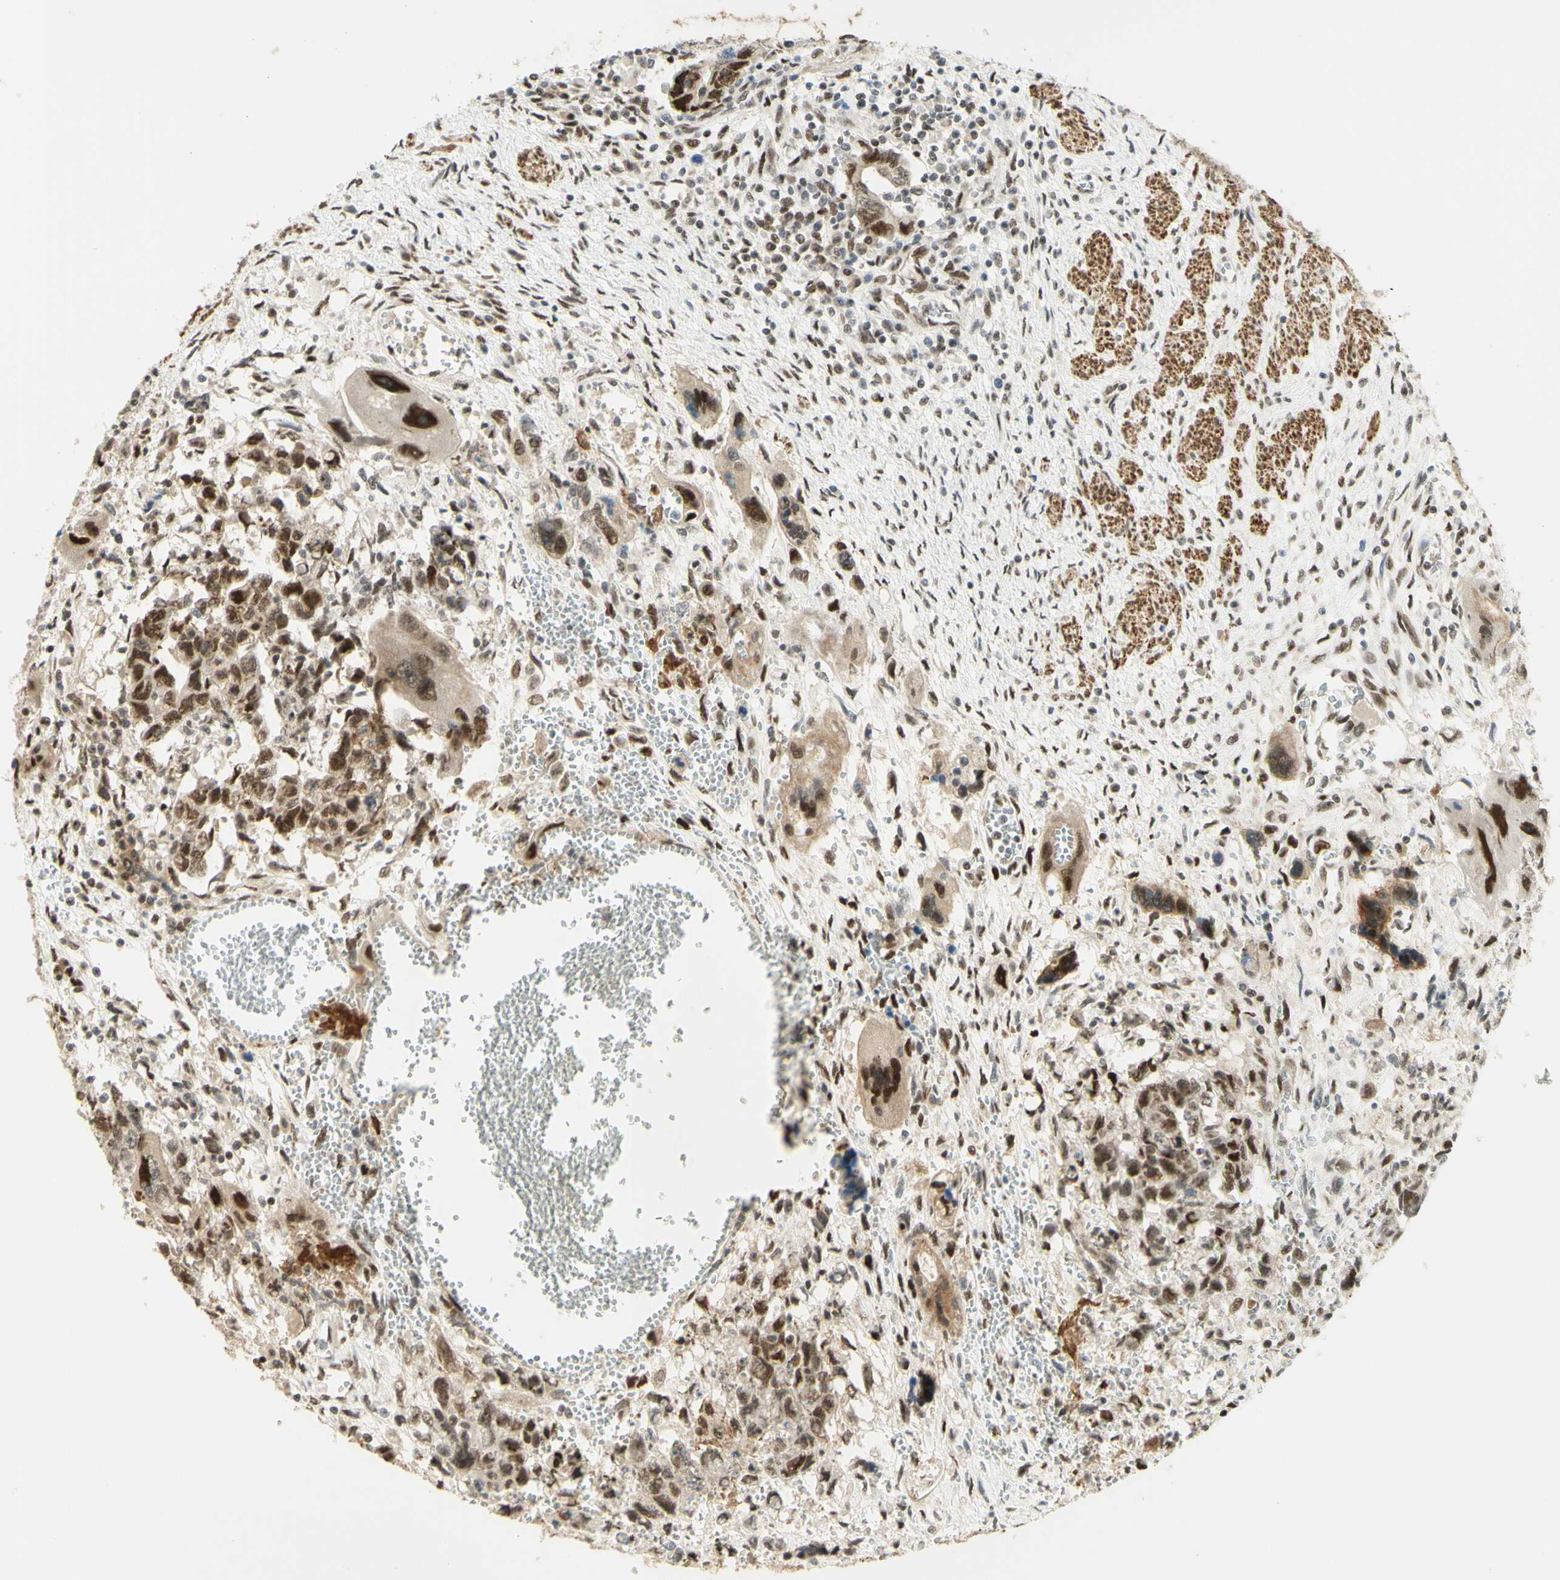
{"staining": {"intensity": "moderate", "quantity": ">75%", "location": "nuclear"}, "tissue": "testis cancer", "cell_type": "Tumor cells", "image_type": "cancer", "snomed": [{"axis": "morphology", "description": "Carcinoma, Embryonal, NOS"}, {"axis": "topography", "description": "Testis"}], "caption": "Immunohistochemistry photomicrograph of neoplastic tissue: testis embryonal carcinoma stained using IHC exhibits medium levels of moderate protein expression localized specifically in the nuclear of tumor cells, appearing as a nuclear brown color.", "gene": "DDX1", "patient": {"sex": "male", "age": 28}}